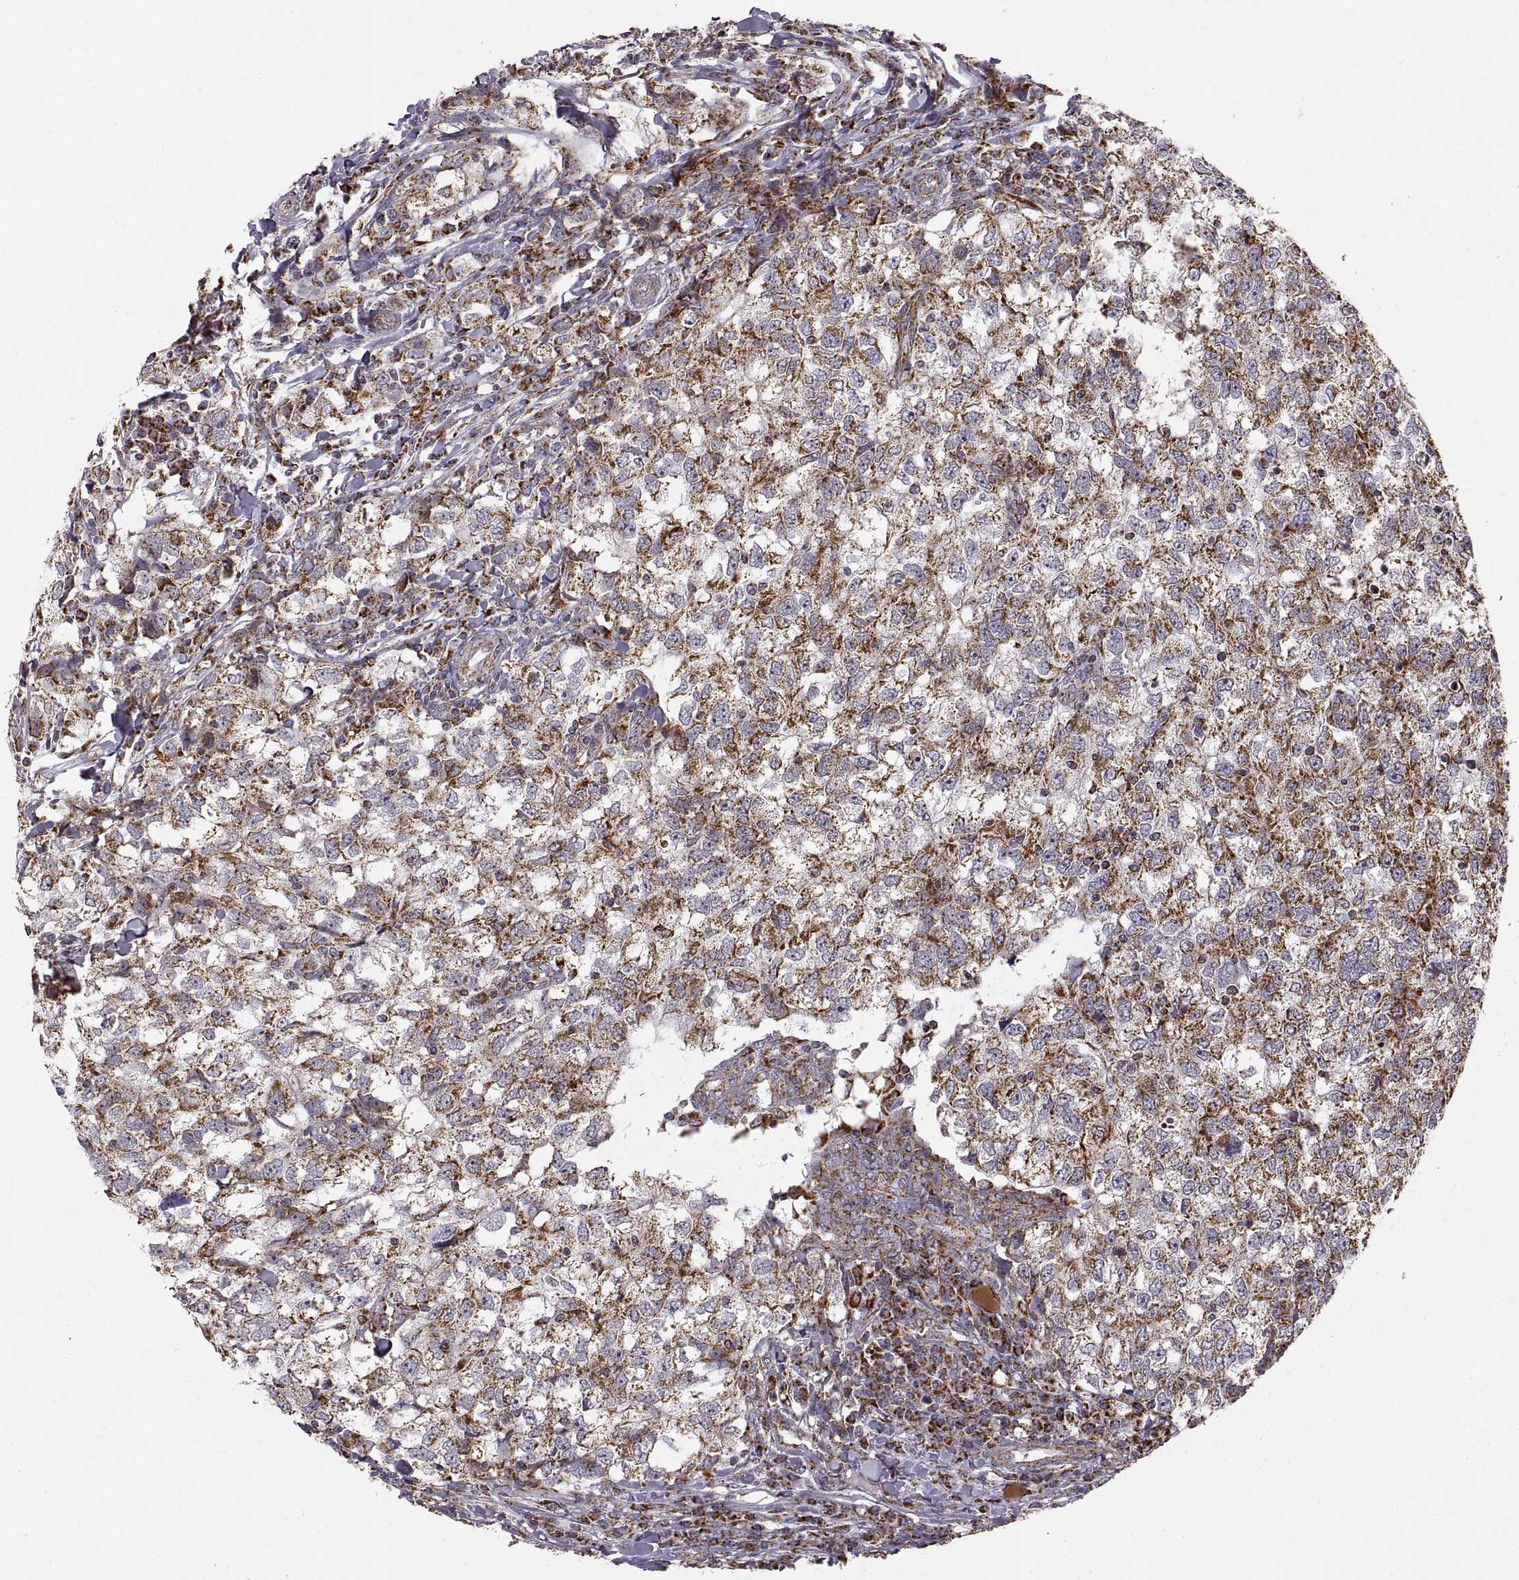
{"staining": {"intensity": "strong", "quantity": ">75%", "location": "cytoplasmic/membranous"}, "tissue": "breast cancer", "cell_type": "Tumor cells", "image_type": "cancer", "snomed": [{"axis": "morphology", "description": "Duct carcinoma"}, {"axis": "topography", "description": "Breast"}], "caption": "This histopathology image displays immunohistochemistry (IHC) staining of human breast cancer (invasive ductal carcinoma), with high strong cytoplasmic/membranous positivity in about >75% of tumor cells.", "gene": "ARSD", "patient": {"sex": "female", "age": 30}}